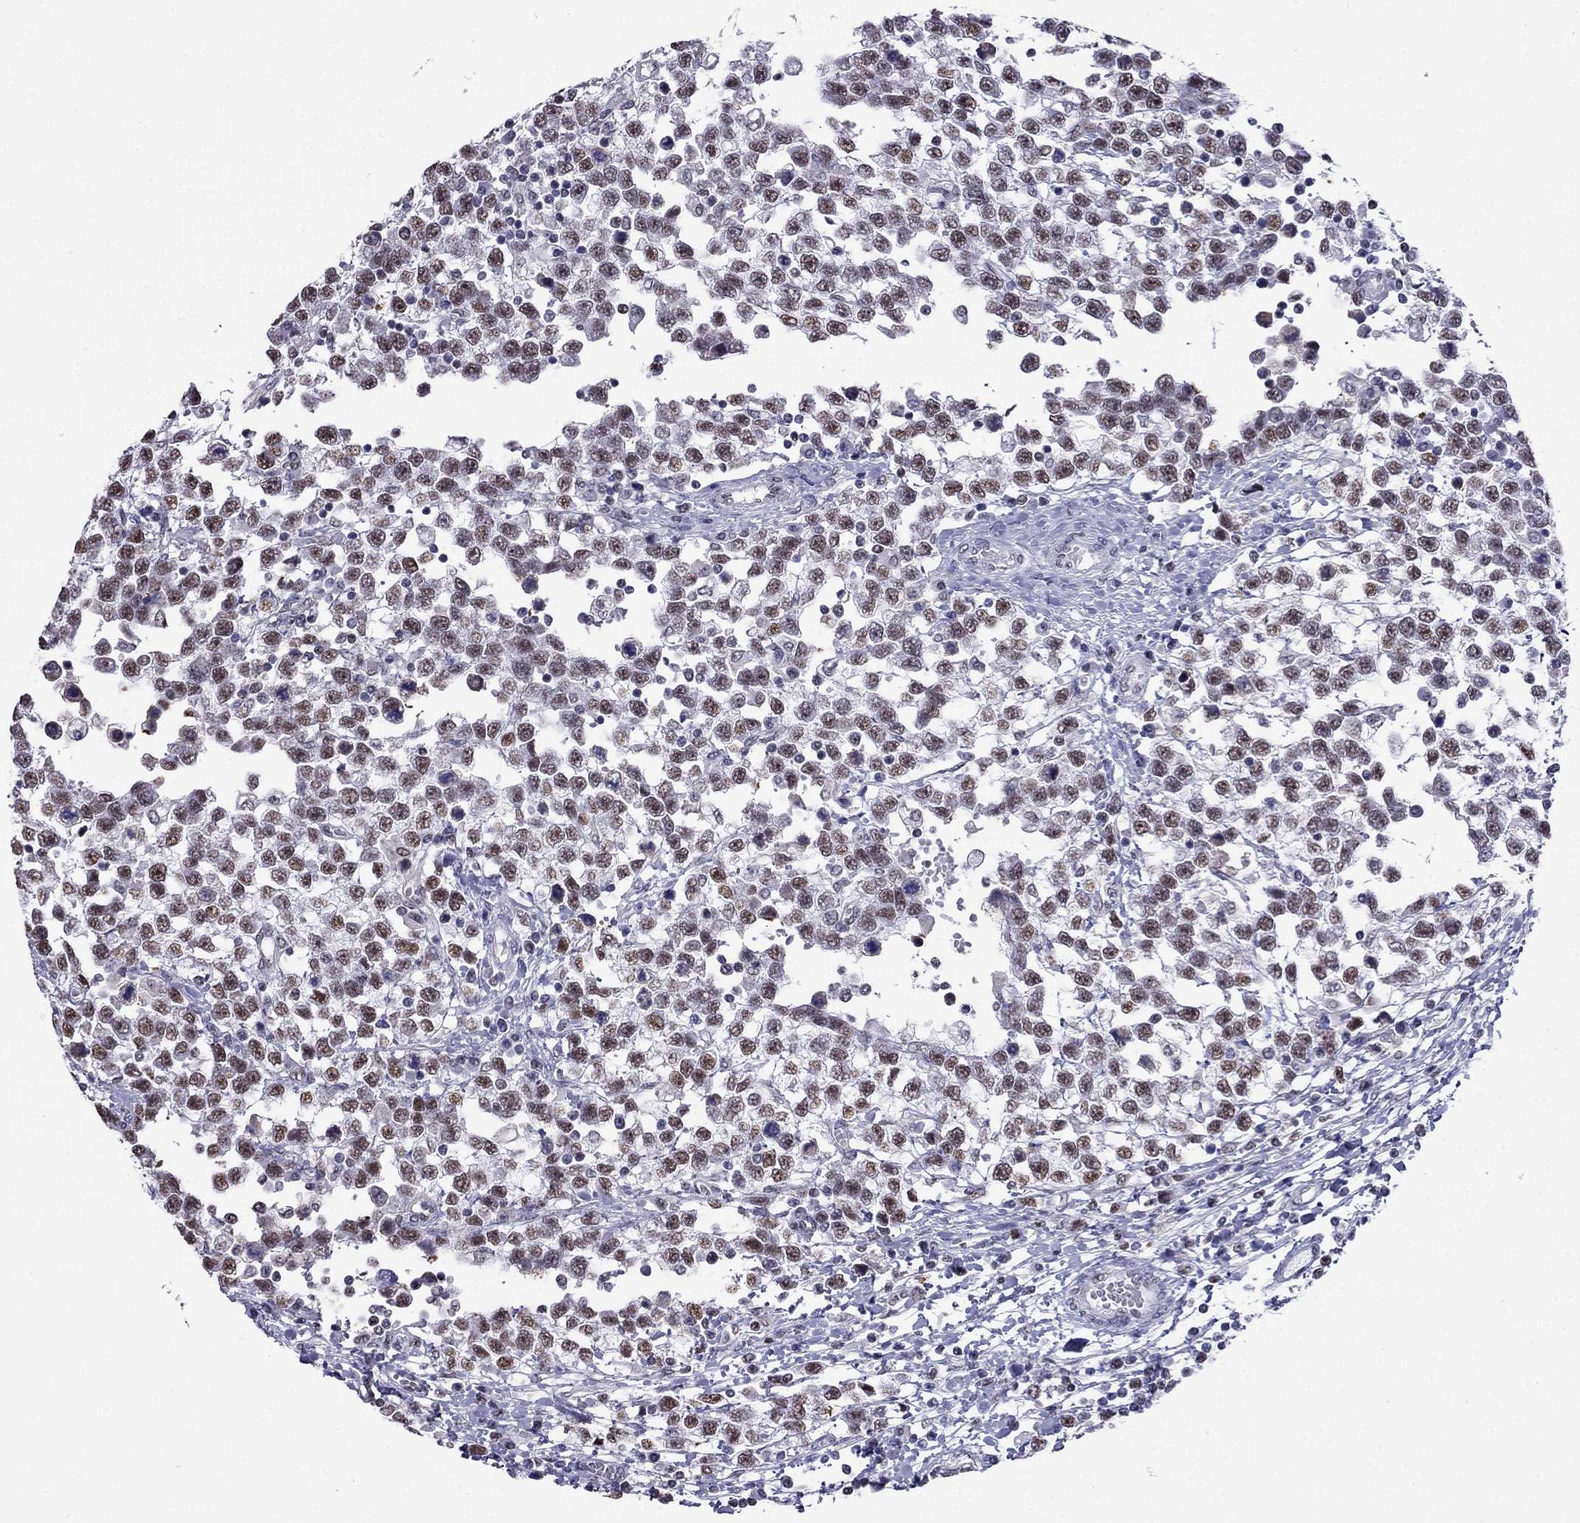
{"staining": {"intensity": "moderate", "quantity": "<25%", "location": "nuclear"}, "tissue": "testis cancer", "cell_type": "Tumor cells", "image_type": "cancer", "snomed": [{"axis": "morphology", "description": "Seminoma, NOS"}, {"axis": "topography", "description": "Testis"}], "caption": "Human testis cancer stained for a protein (brown) displays moderate nuclear positive expression in about <25% of tumor cells.", "gene": "PPM1G", "patient": {"sex": "male", "age": 34}}